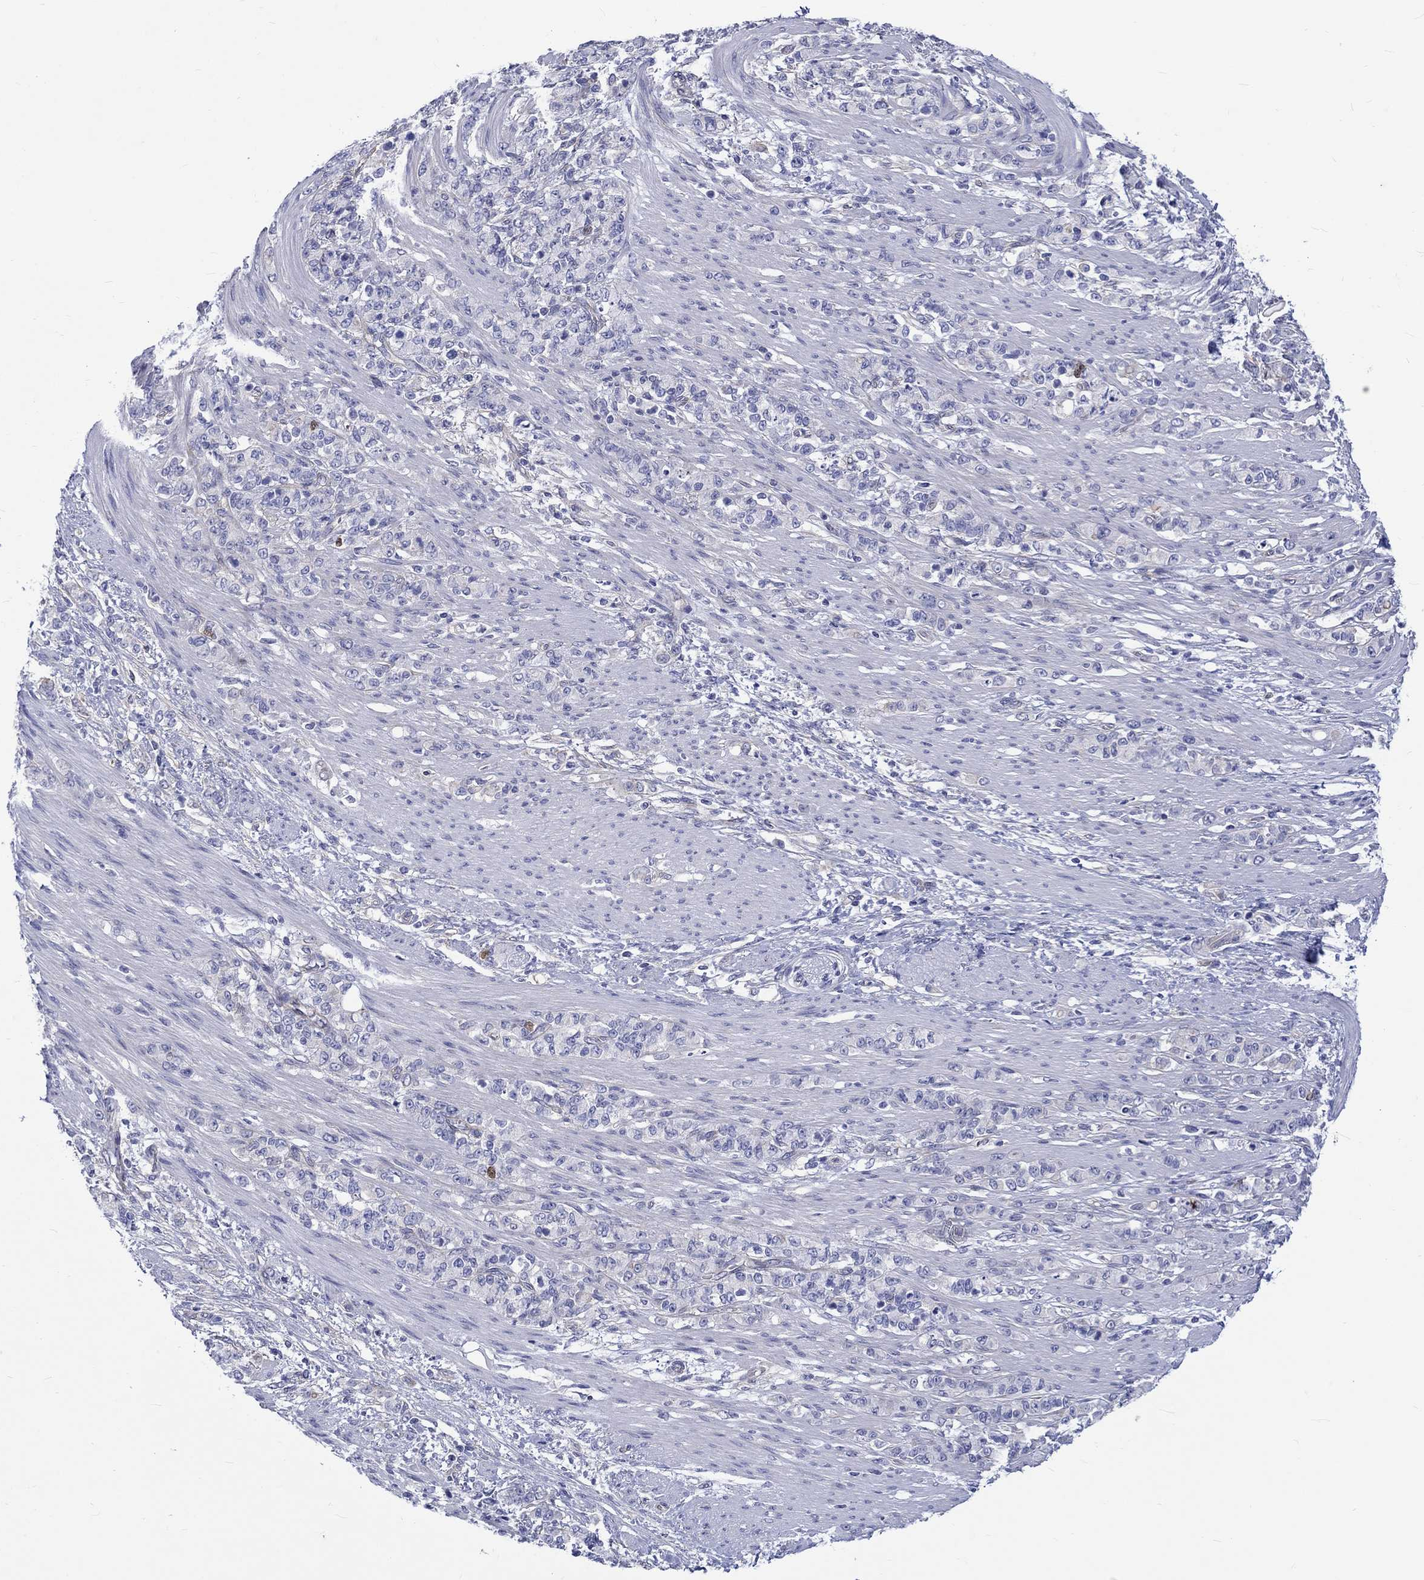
{"staining": {"intensity": "negative", "quantity": "none", "location": "none"}, "tissue": "stomach cancer", "cell_type": "Tumor cells", "image_type": "cancer", "snomed": [{"axis": "morphology", "description": "Normal tissue, NOS"}, {"axis": "morphology", "description": "Adenocarcinoma, NOS"}, {"axis": "topography", "description": "Stomach"}], "caption": "Immunohistochemical staining of adenocarcinoma (stomach) displays no significant expression in tumor cells.", "gene": "SH2D7", "patient": {"sex": "female", "age": 79}}